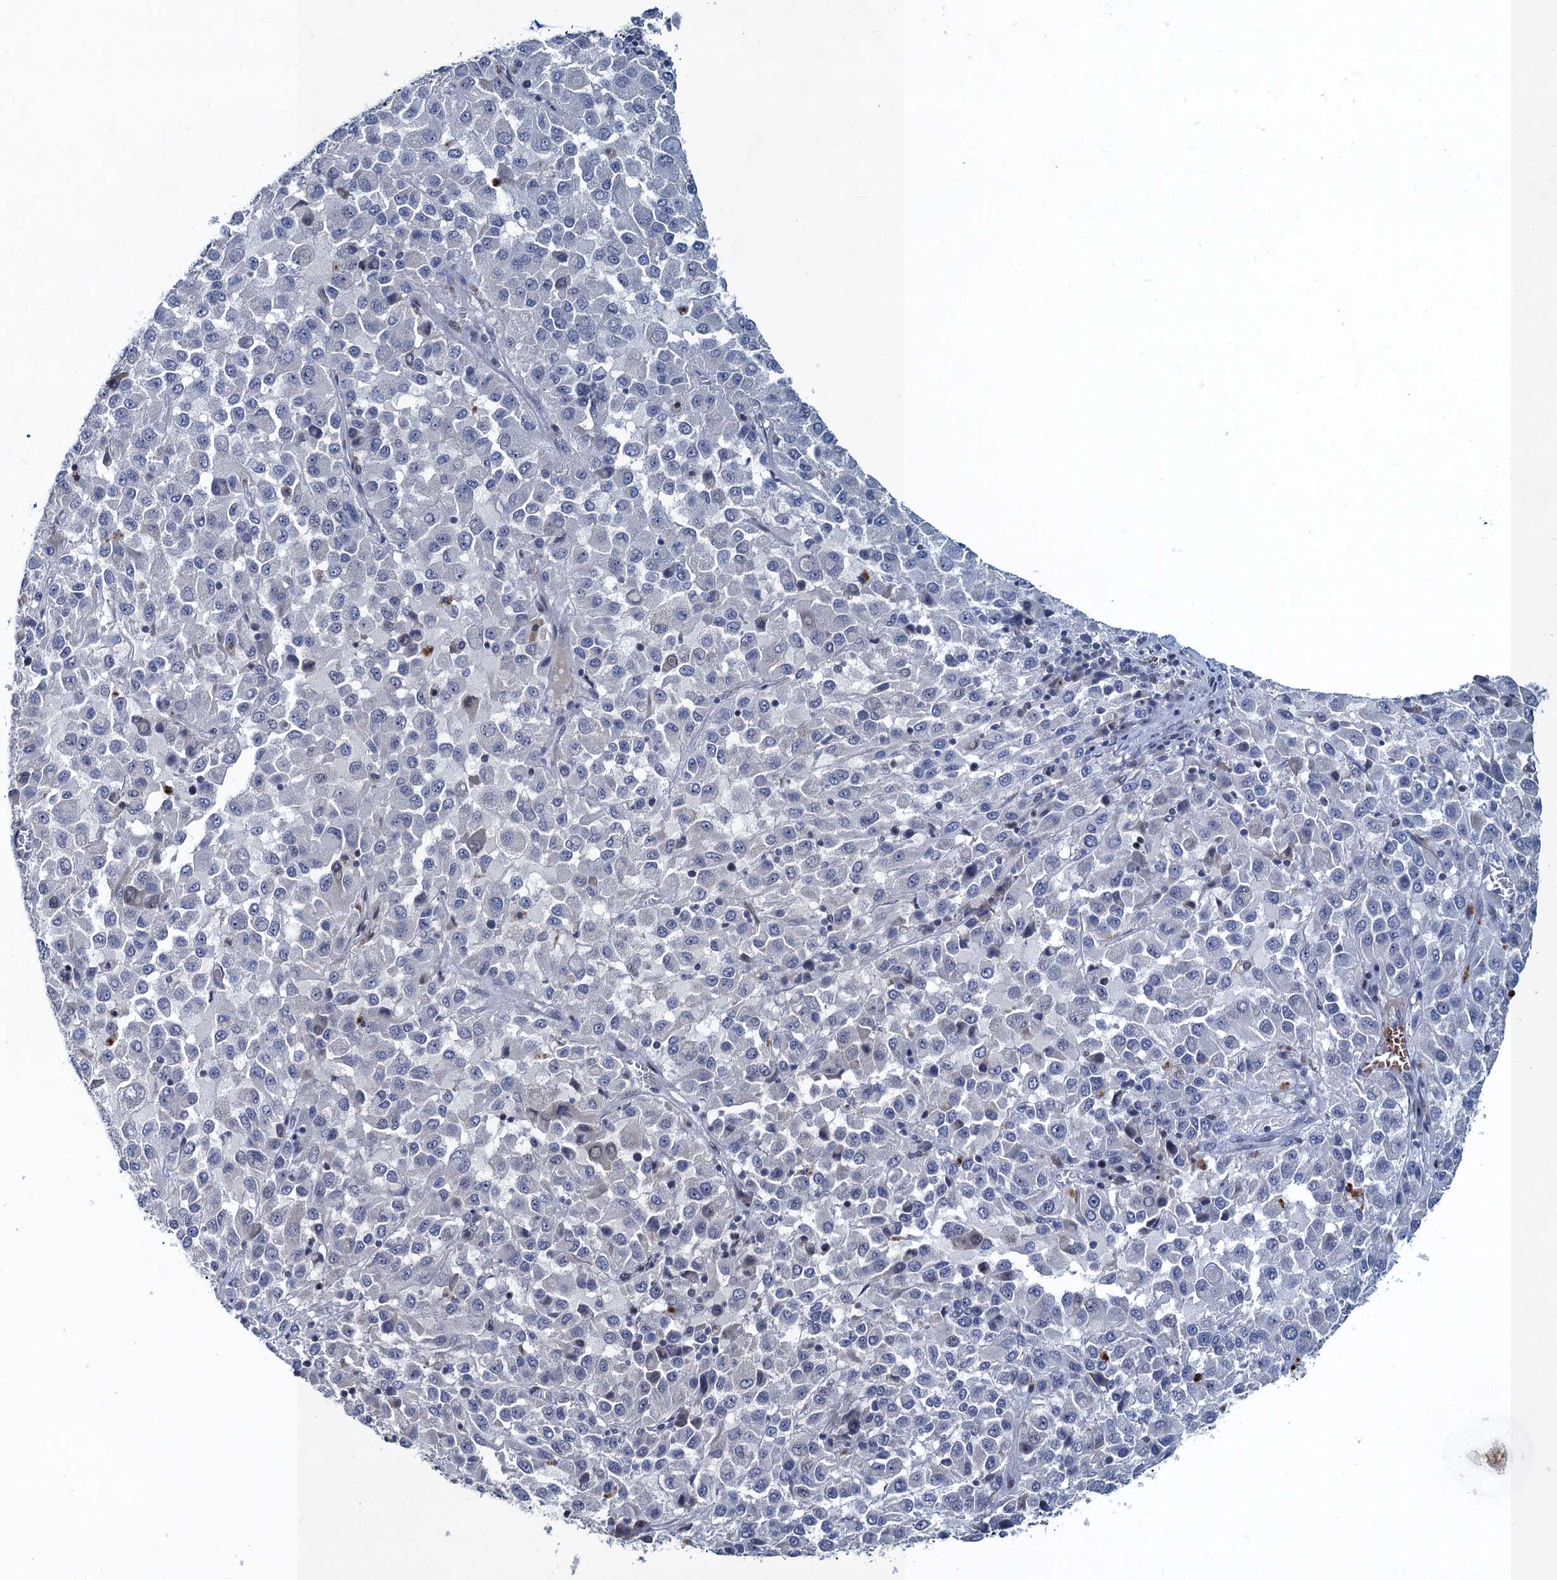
{"staining": {"intensity": "negative", "quantity": "none", "location": "none"}, "tissue": "melanoma", "cell_type": "Tumor cells", "image_type": "cancer", "snomed": [{"axis": "morphology", "description": "Malignant melanoma, Metastatic site"}, {"axis": "topography", "description": "Lung"}], "caption": "Malignant melanoma (metastatic site) was stained to show a protein in brown. There is no significant staining in tumor cells. Brightfield microscopy of immunohistochemistry (IHC) stained with DAB (brown) and hematoxylin (blue), captured at high magnification.", "gene": "ATOSA", "patient": {"sex": "male", "age": 64}}